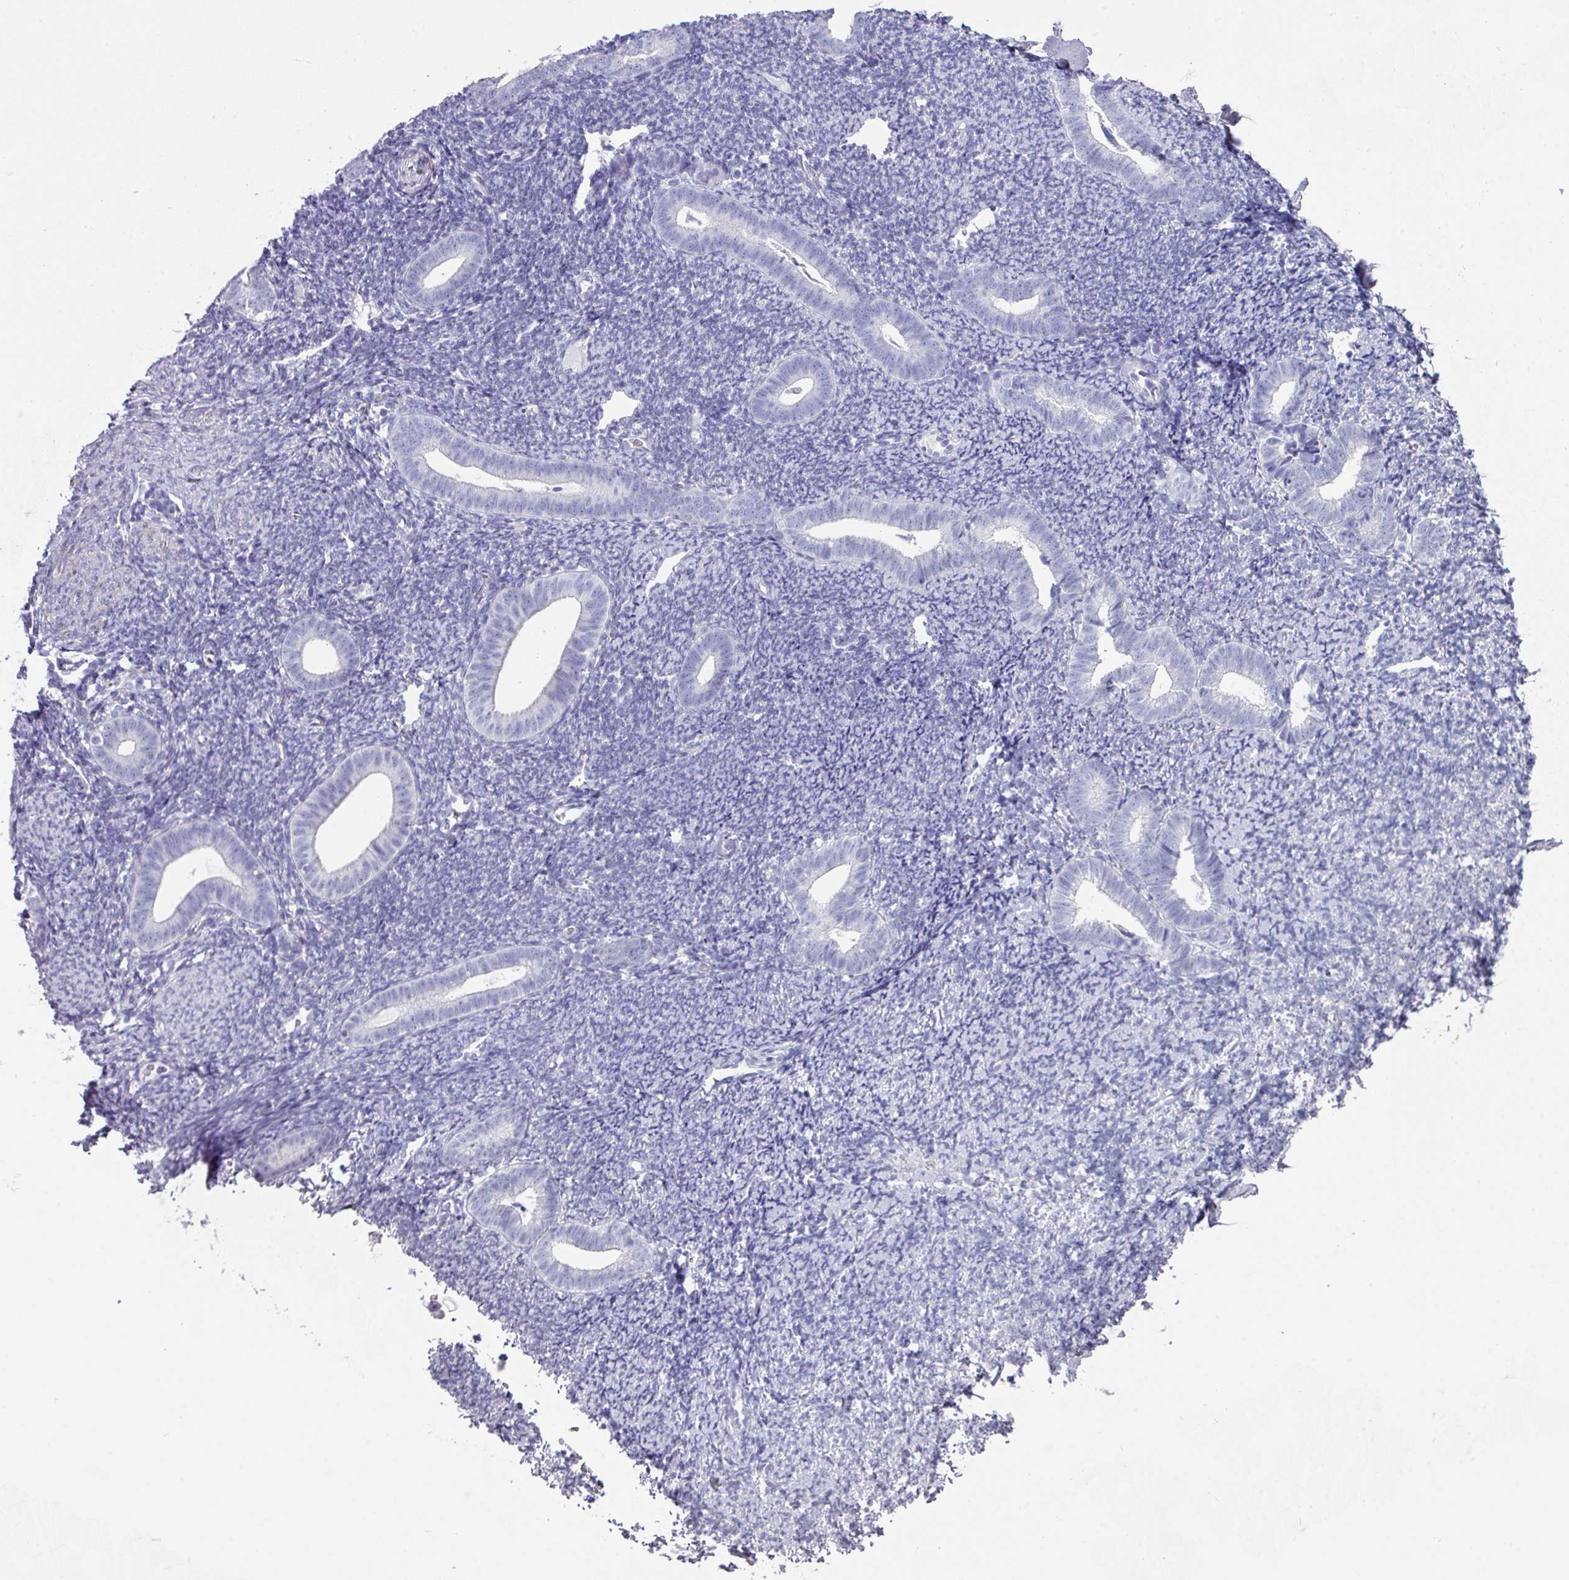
{"staining": {"intensity": "negative", "quantity": "none", "location": "none"}, "tissue": "endometrium", "cell_type": "Cells in endometrial stroma", "image_type": "normal", "snomed": [{"axis": "morphology", "description": "Normal tissue, NOS"}, {"axis": "topography", "description": "Endometrium"}], "caption": "High power microscopy image of an immunohistochemistry photomicrograph of benign endometrium, revealing no significant expression in cells in endometrial stroma. Brightfield microscopy of immunohistochemistry stained with DAB (3,3'-diaminobenzidine) (brown) and hematoxylin (blue), captured at high magnification.", "gene": "PEX10", "patient": {"sex": "female", "age": 39}}